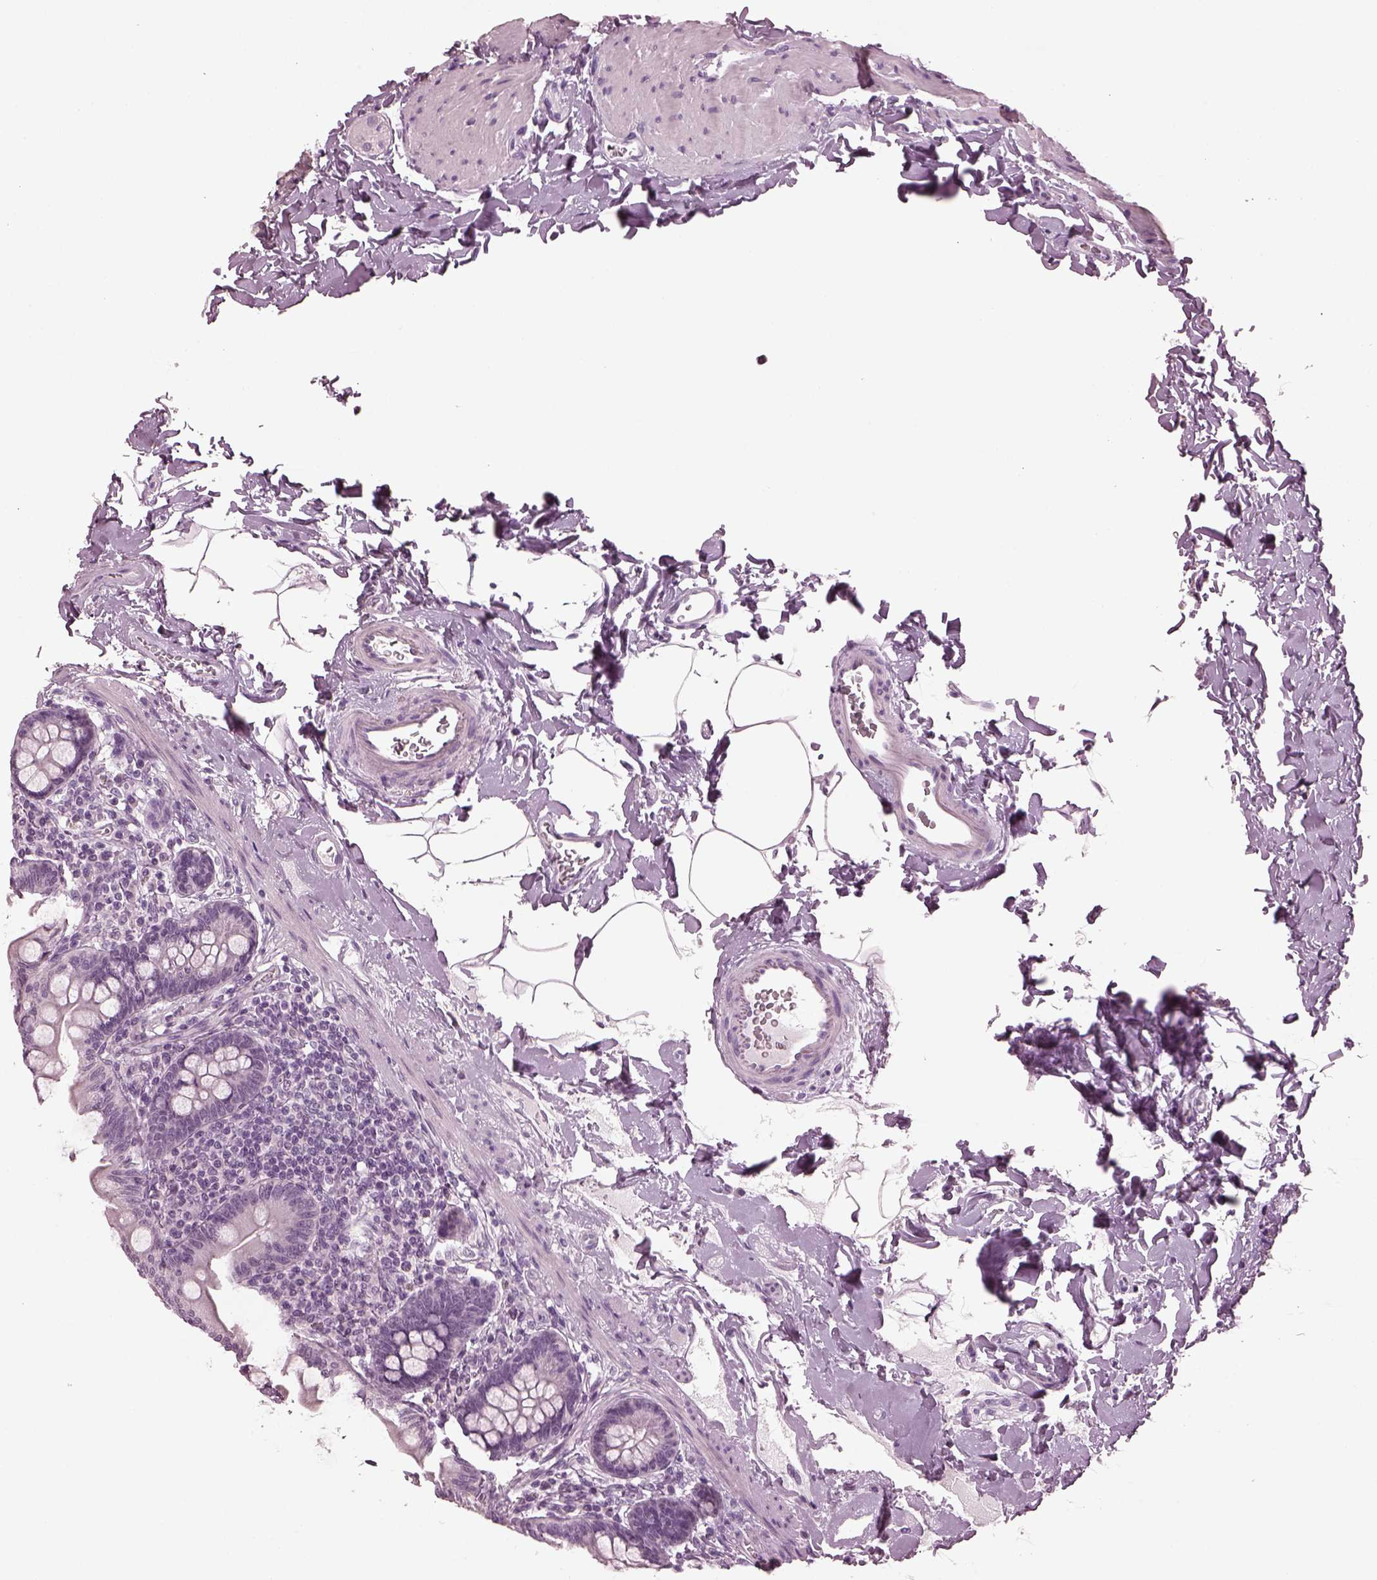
{"staining": {"intensity": "negative", "quantity": "none", "location": "none"}, "tissue": "small intestine", "cell_type": "Glandular cells", "image_type": "normal", "snomed": [{"axis": "morphology", "description": "Normal tissue, NOS"}, {"axis": "topography", "description": "Small intestine"}], "caption": "Immunohistochemical staining of unremarkable small intestine shows no significant positivity in glandular cells. (DAB (3,3'-diaminobenzidine) immunohistochemistry (IHC) with hematoxylin counter stain).", "gene": "SLC6A17", "patient": {"sex": "female", "age": 56}}